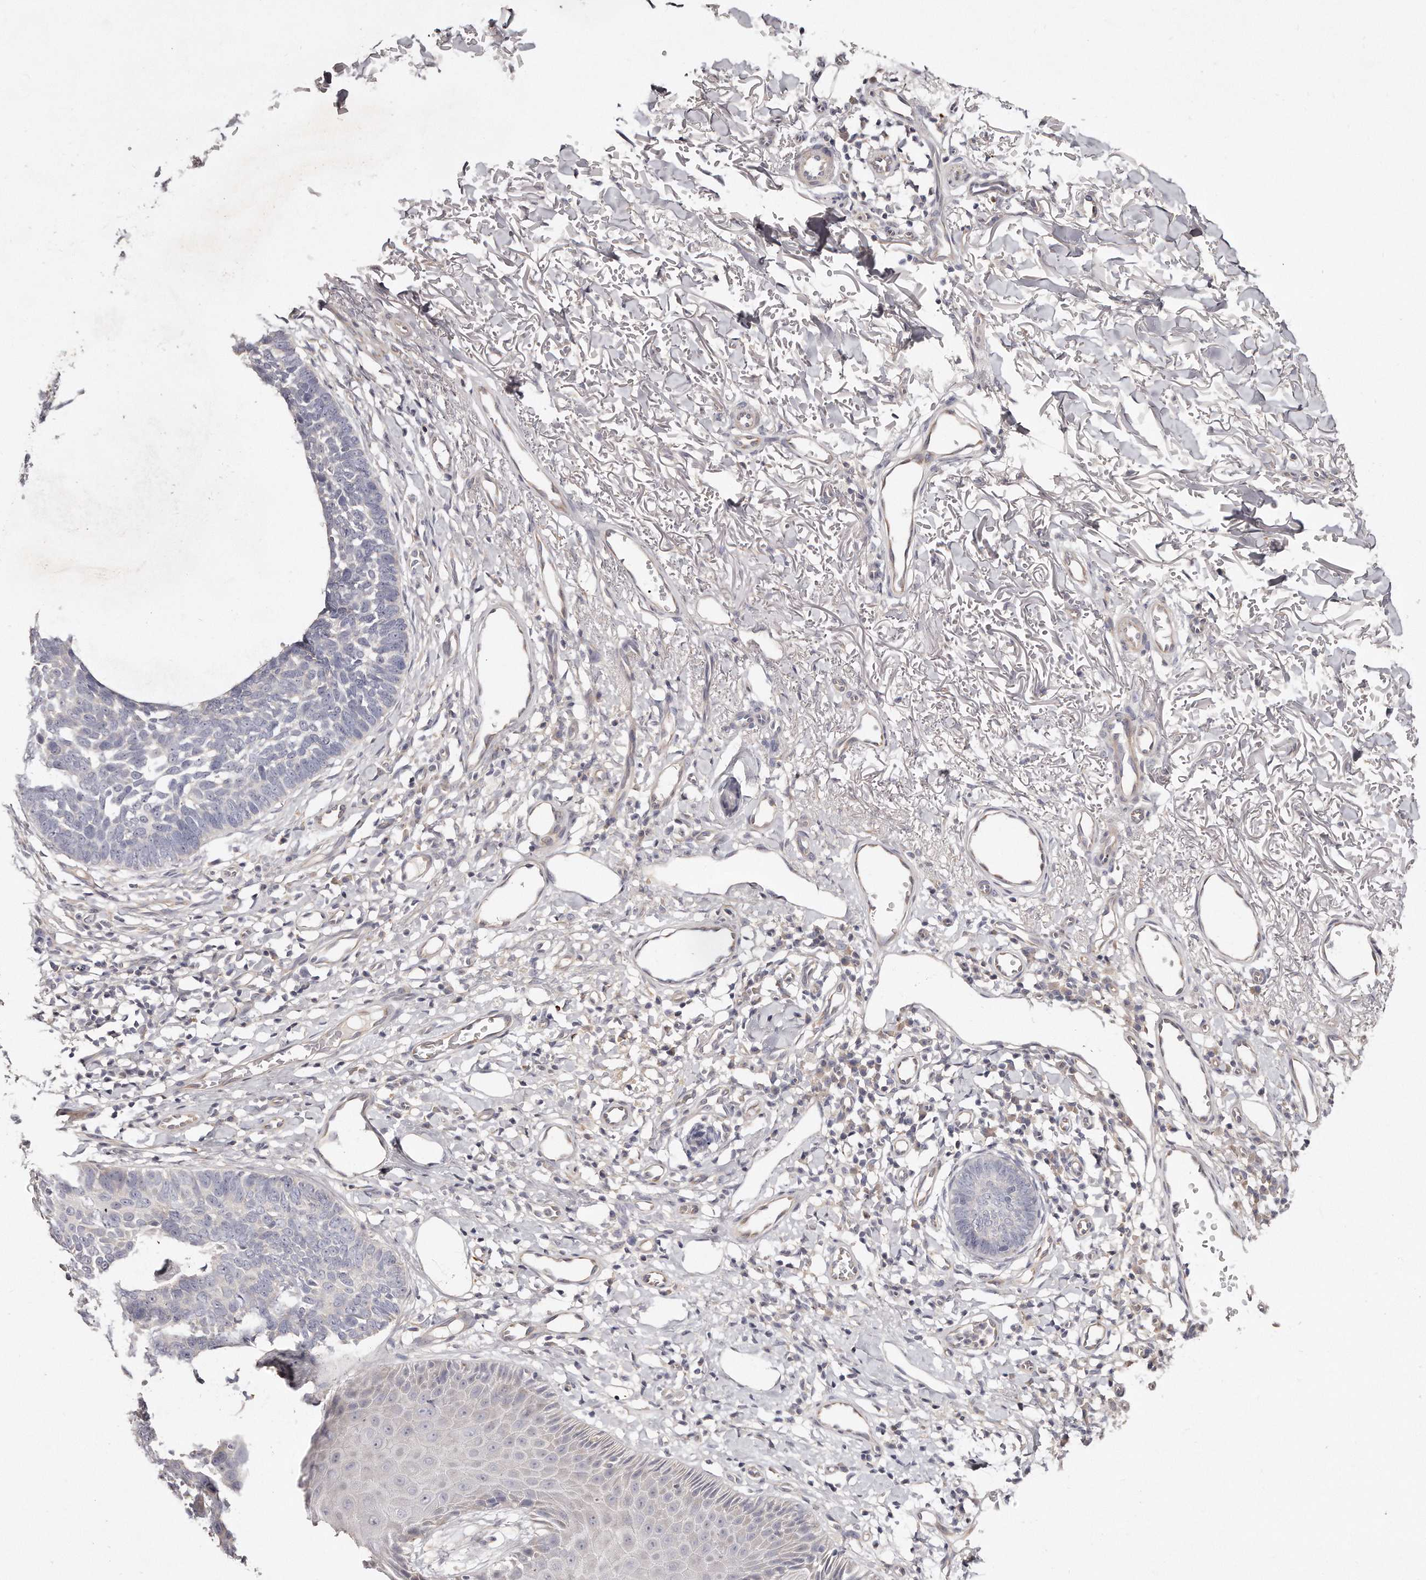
{"staining": {"intensity": "negative", "quantity": "none", "location": "none"}, "tissue": "skin cancer", "cell_type": "Tumor cells", "image_type": "cancer", "snomed": [{"axis": "morphology", "description": "Normal tissue, NOS"}, {"axis": "morphology", "description": "Basal cell carcinoma"}, {"axis": "topography", "description": "Skin"}], "caption": "Histopathology image shows no significant protein expression in tumor cells of skin cancer.", "gene": "TTLL4", "patient": {"sex": "male", "age": 77}}